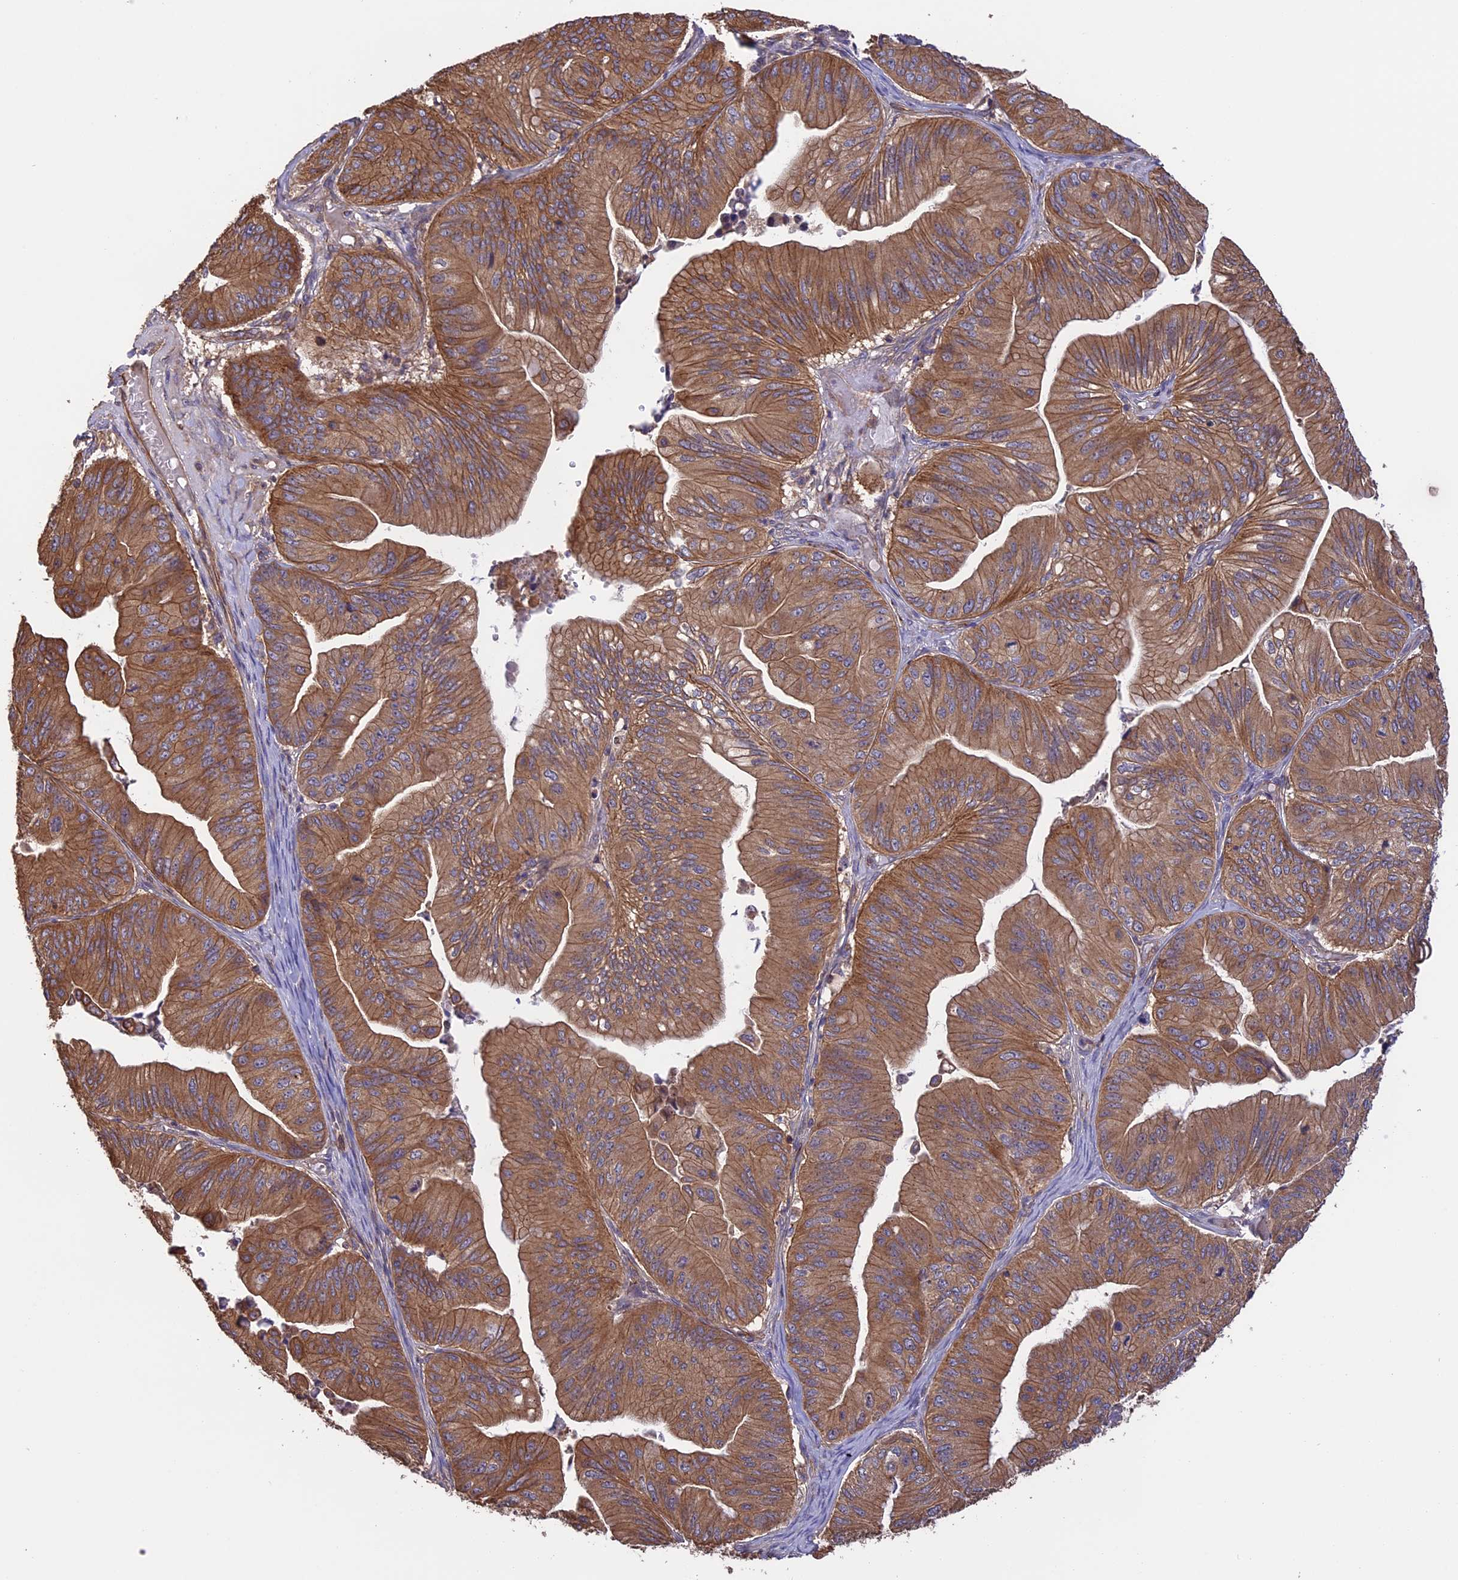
{"staining": {"intensity": "moderate", "quantity": ">75%", "location": "cytoplasmic/membranous"}, "tissue": "ovarian cancer", "cell_type": "Tumor cells", "image_type": "cancer", "snomed": [{"axis": "morphology", "description": "Cystadenocarcinoma, mucinous, NOS"}, {"axis": "topography", "description": "Ovary"}], "caption": "The photomicrograph demonstrates immunohistochemical staining of mucinous cystadenocarcinoma (ovarian). There is moderate cytoplasmic/membranous expression is seen in approximately >75% of tumor cells.", "gene": "GAS8", "patient": {"sex": "female", "age": 61}}